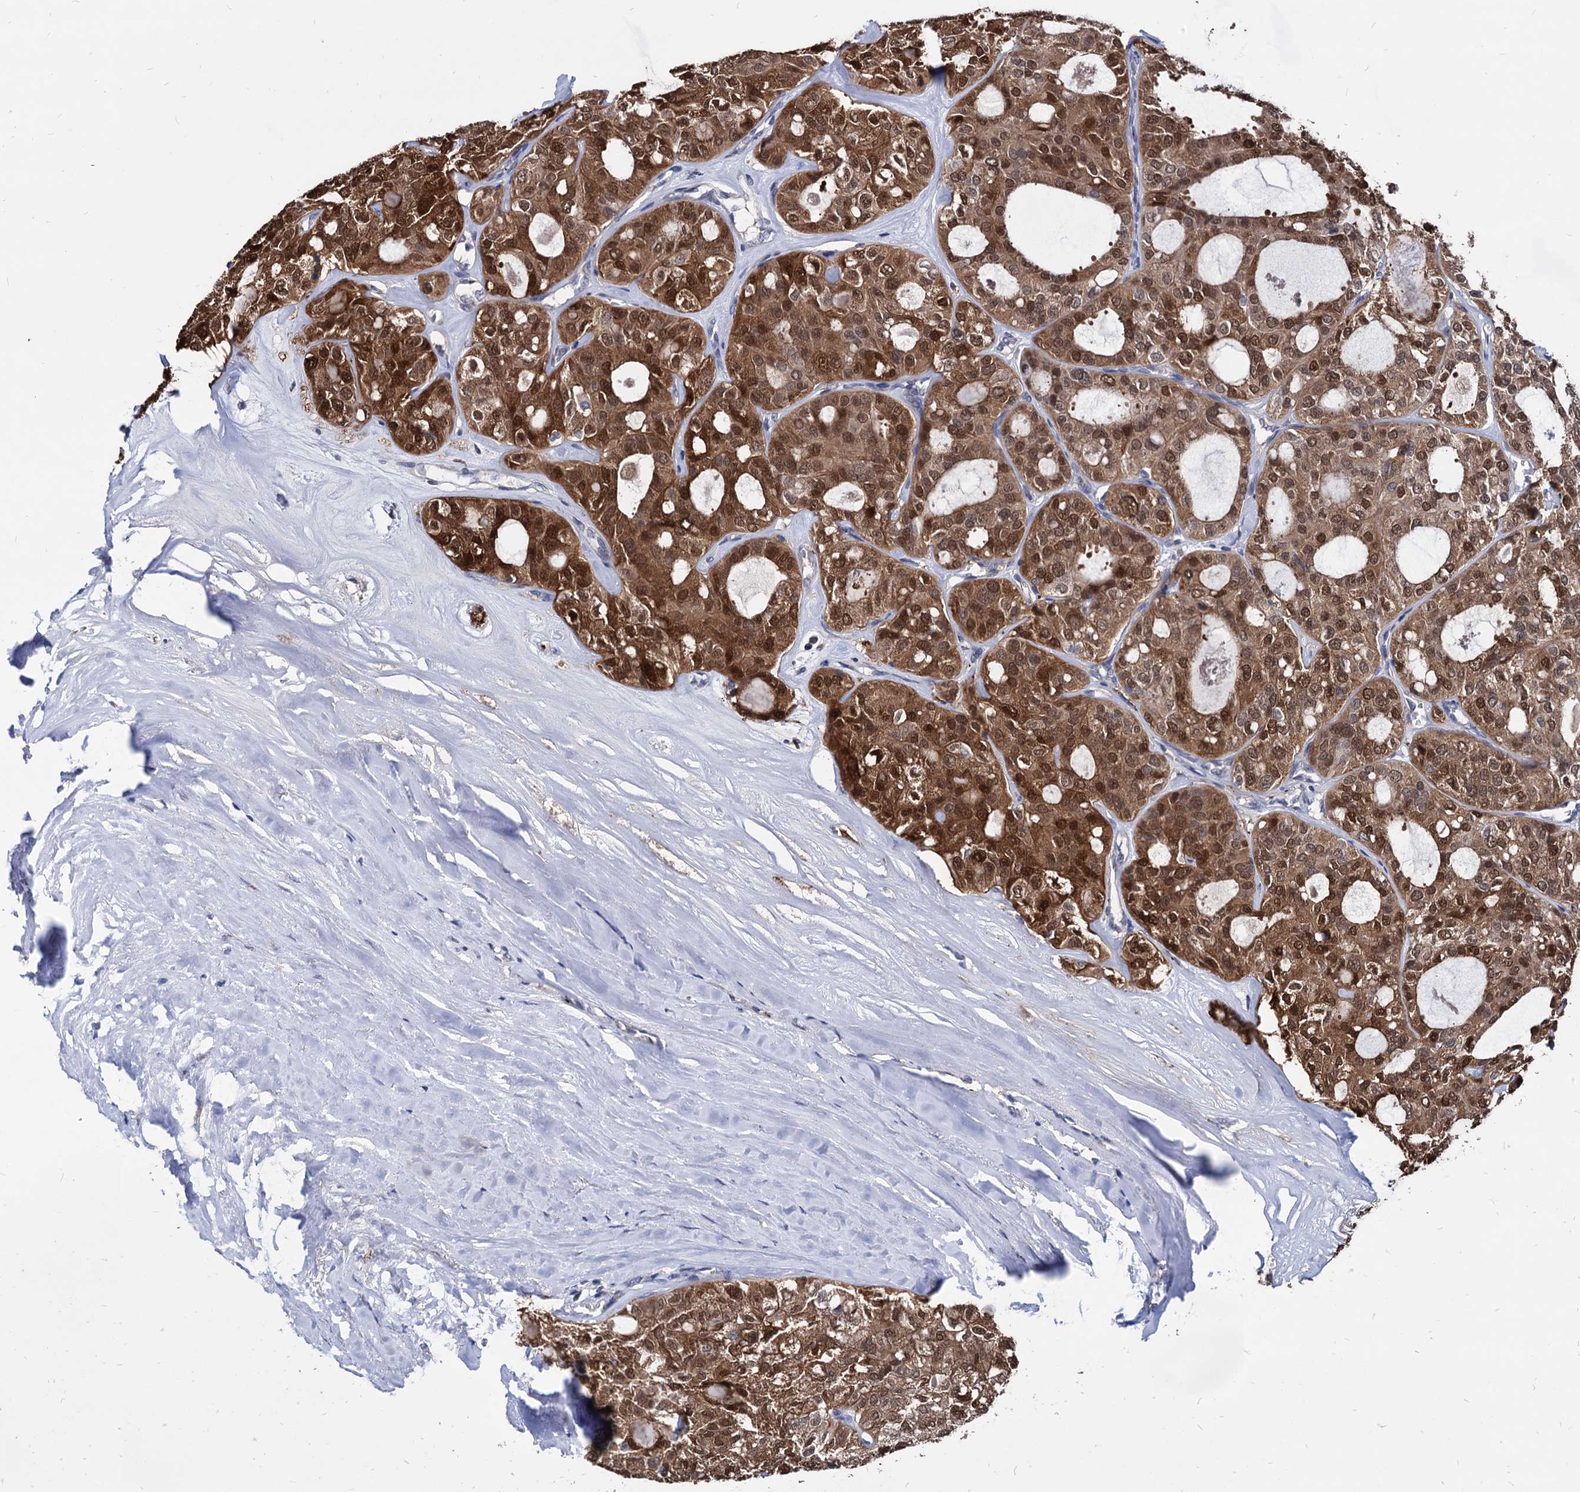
{"staining": {"intensity": "strong", "quantity": ">75%", "location": "cytoplasmic/membranous,nuclear"}, "tissue": "thyroid cancer", "cell_type": "Tumor cells", "image_type": "cancer", "snomed": [{"axis": "morphology", "description": "Follicular adenoma carcinoma, NOS"}, {"axis": "topography", "description": "Thyroid gland"}], "caption": "Protein staining of thyroid cancer (follicular adenoma carcinoma) tissue reveals strong cytoplasmic/membranous and nuclear staining in approximately >75% of tumor cells.", "gene": "ESD", "patient": {"sex": "male", "age": 75}}